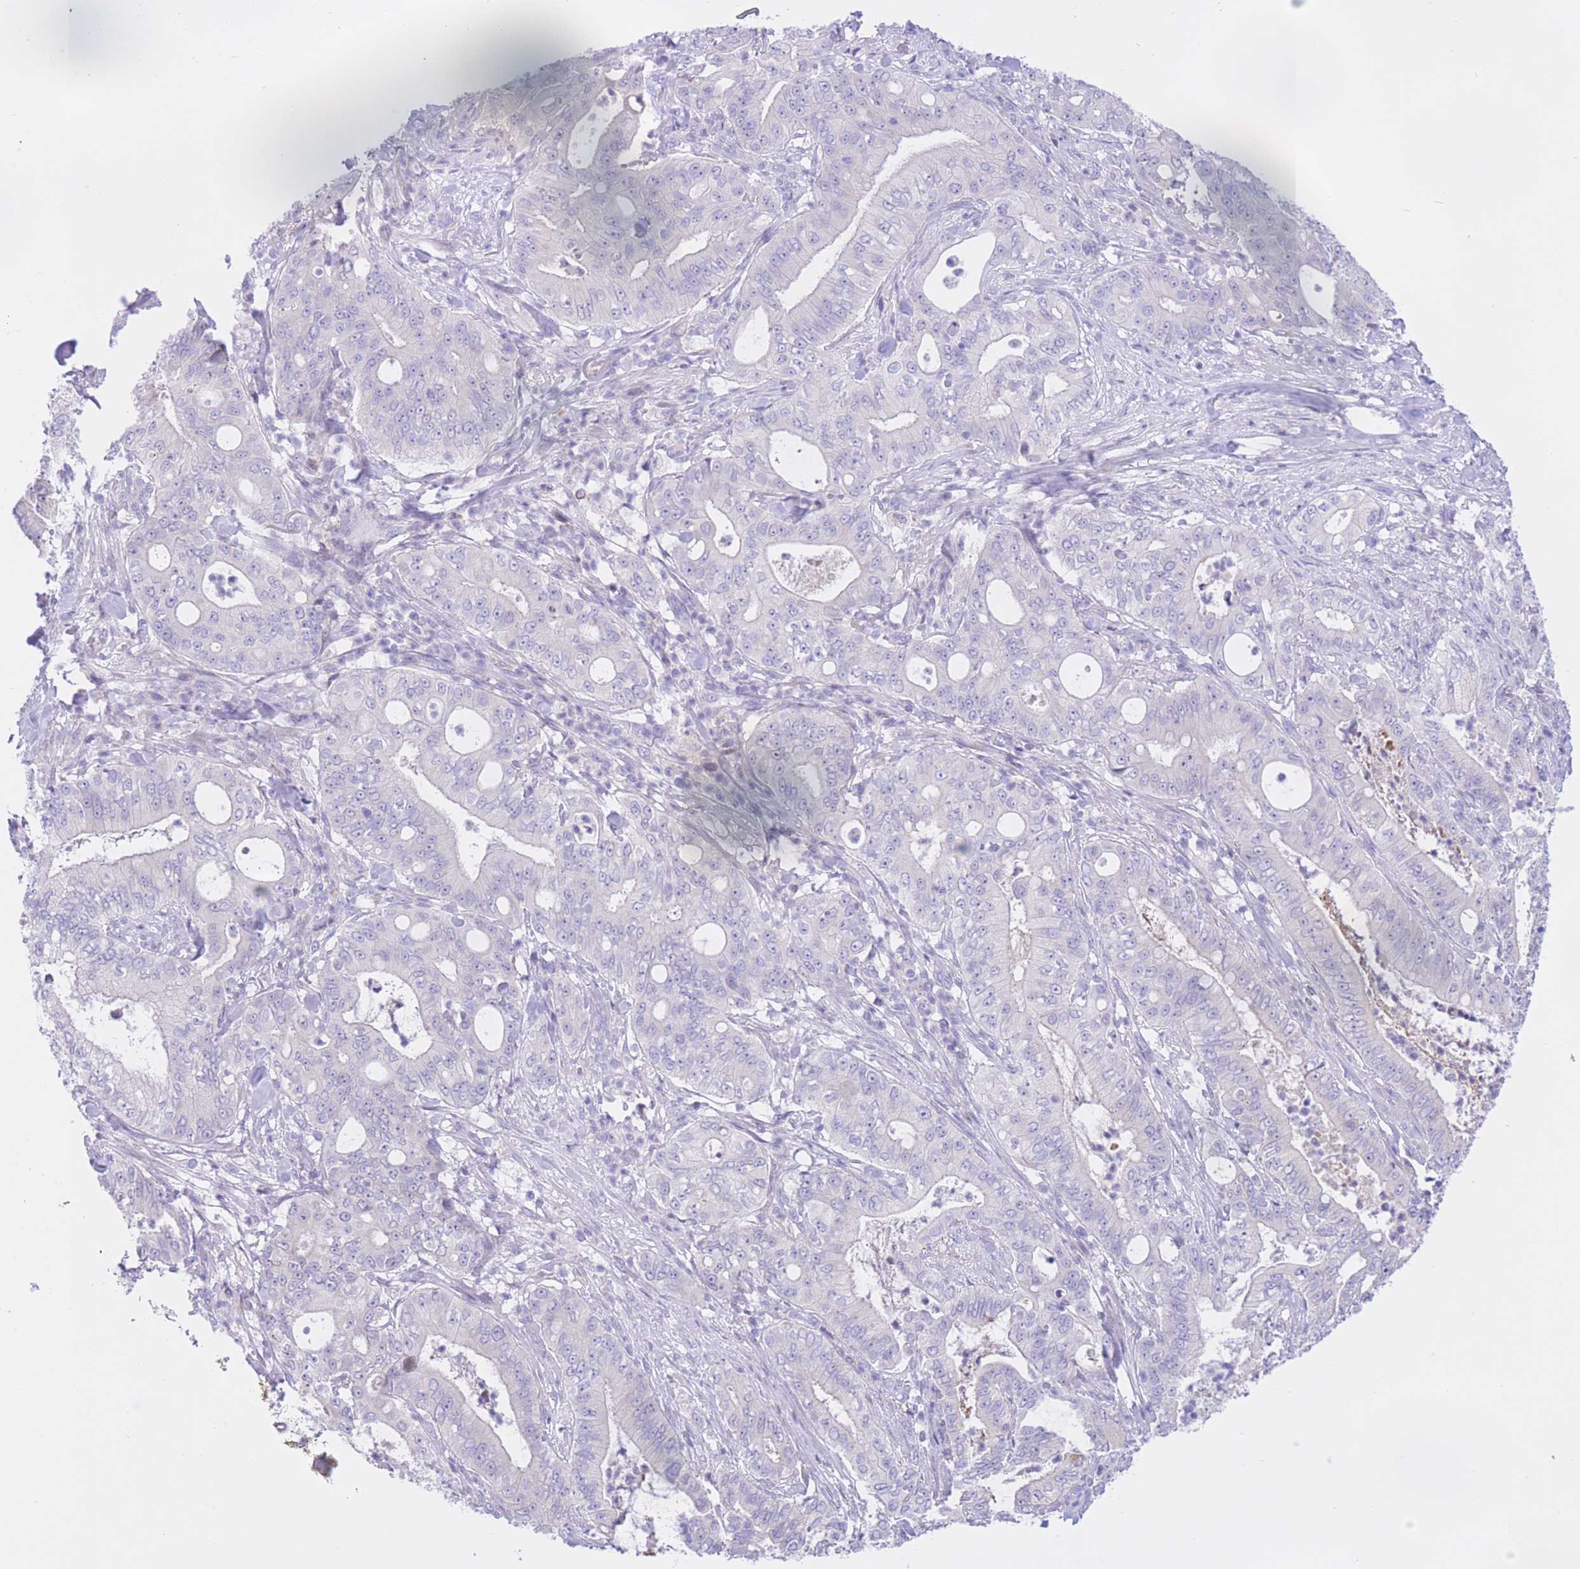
{"staining": {"intensity": "negative", "quantity": "none", "location": "none"}, "tissue": "pancreatic cancer", "cell_type": "Tumor cells", "image_type": "cancer", "snomed": [{"axis": "morphology", "description": "Adenocarcinoma, NOS"}, {"axis": "topography", "description": "Pancreas"}], "caption": "Tumor cells show no significant positivity in adenocarcinoma (pancreatic).", "gene": "RPL39L", "patient": {"sex": "male", "age": 71}}